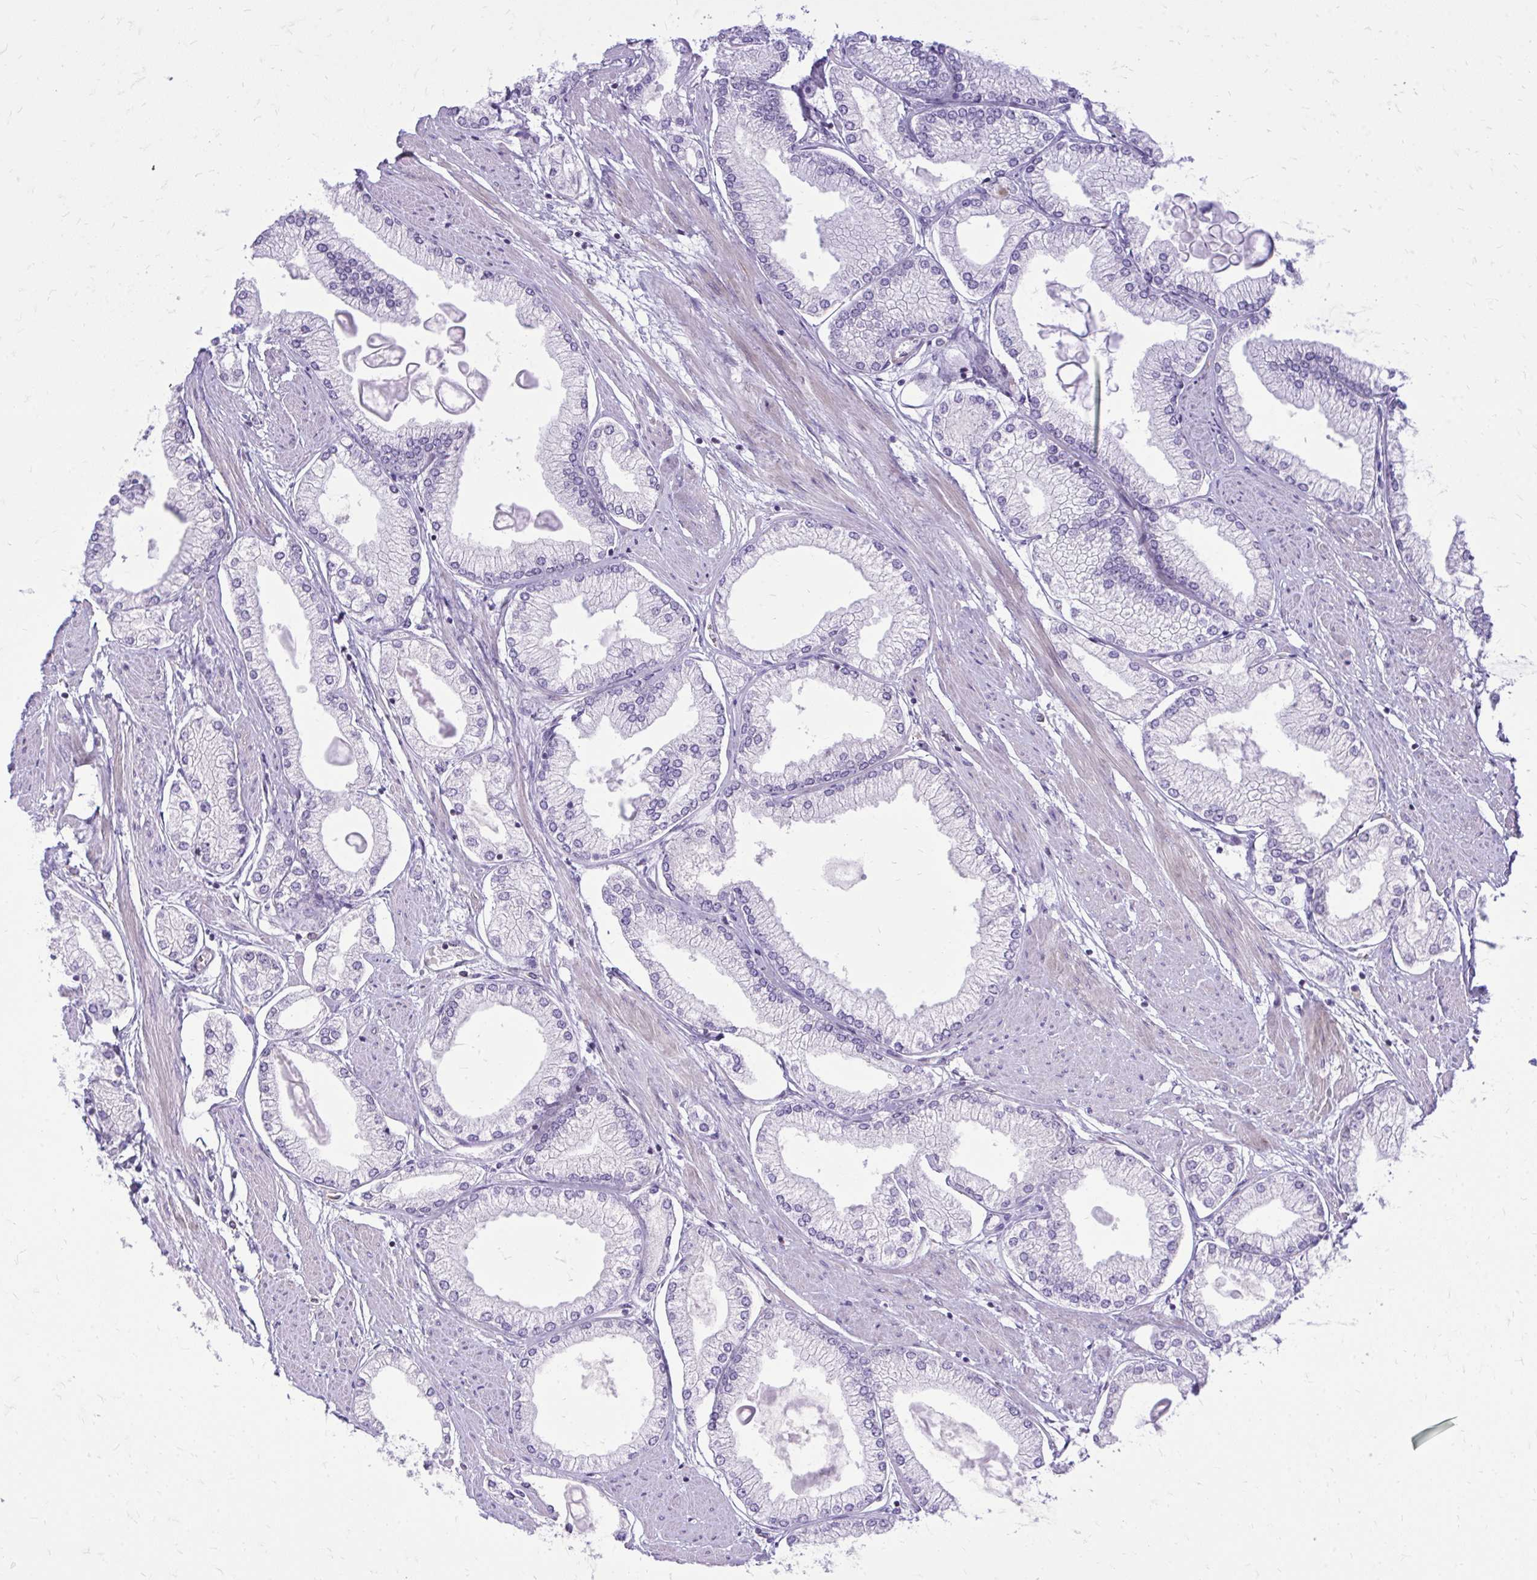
{"staining": {"intensity": "negative", "quantity": "none", "location": "none"}, "tissue": "prostate cancer", "cell_type": "Tumor cells", "image_type": "cancer", "snomed": [{"axis": "morphology", "description": "Adenocarcinoma, High grade"}, {"axis": "topography", "description": "Prostate"}], "caption": "There is no significant staining in tumor cells of prostate cancer (high-grade adenocarcinoma).", "gene": "RPS6KA2", "patient": {"sex": "male", "age": 68}}